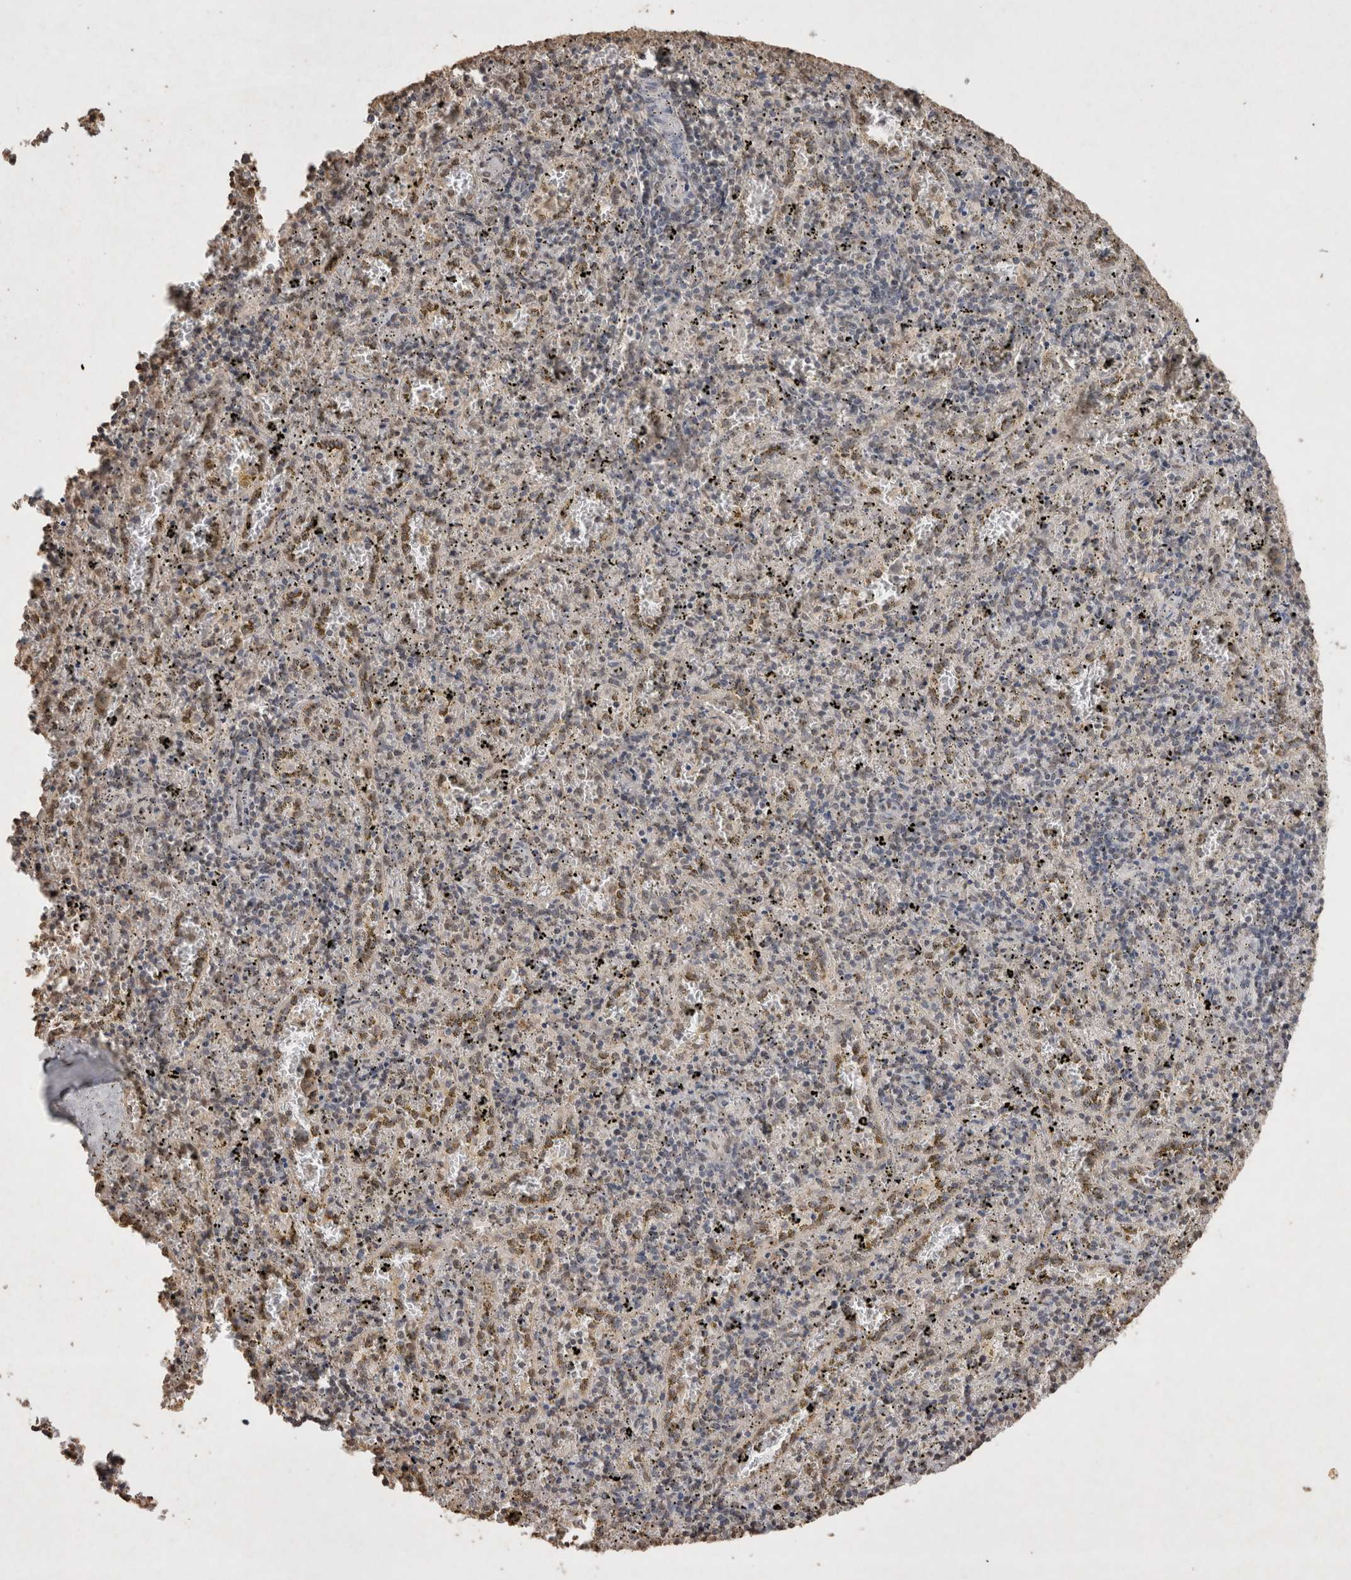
{"staining": {"intensity": "weak", "quantity": "<25%", "location": "nuclear"}, "tissue": "spleen", "cell_type": "Cells in red pulp", "image_type": "normal", "snomed": [{"axis": "morphology", "description": "Normal tissue, NOS"}, {"axis": "topography", "description": "Spleen"}], "caption": "DAB (3,3'-diaminobenzidine) immunohistochemical staining of unremarkable spleen shows no significant staining in cells in red pulp.", "gene": "MLX", "patient": {"sex": "male", "age": 11}}